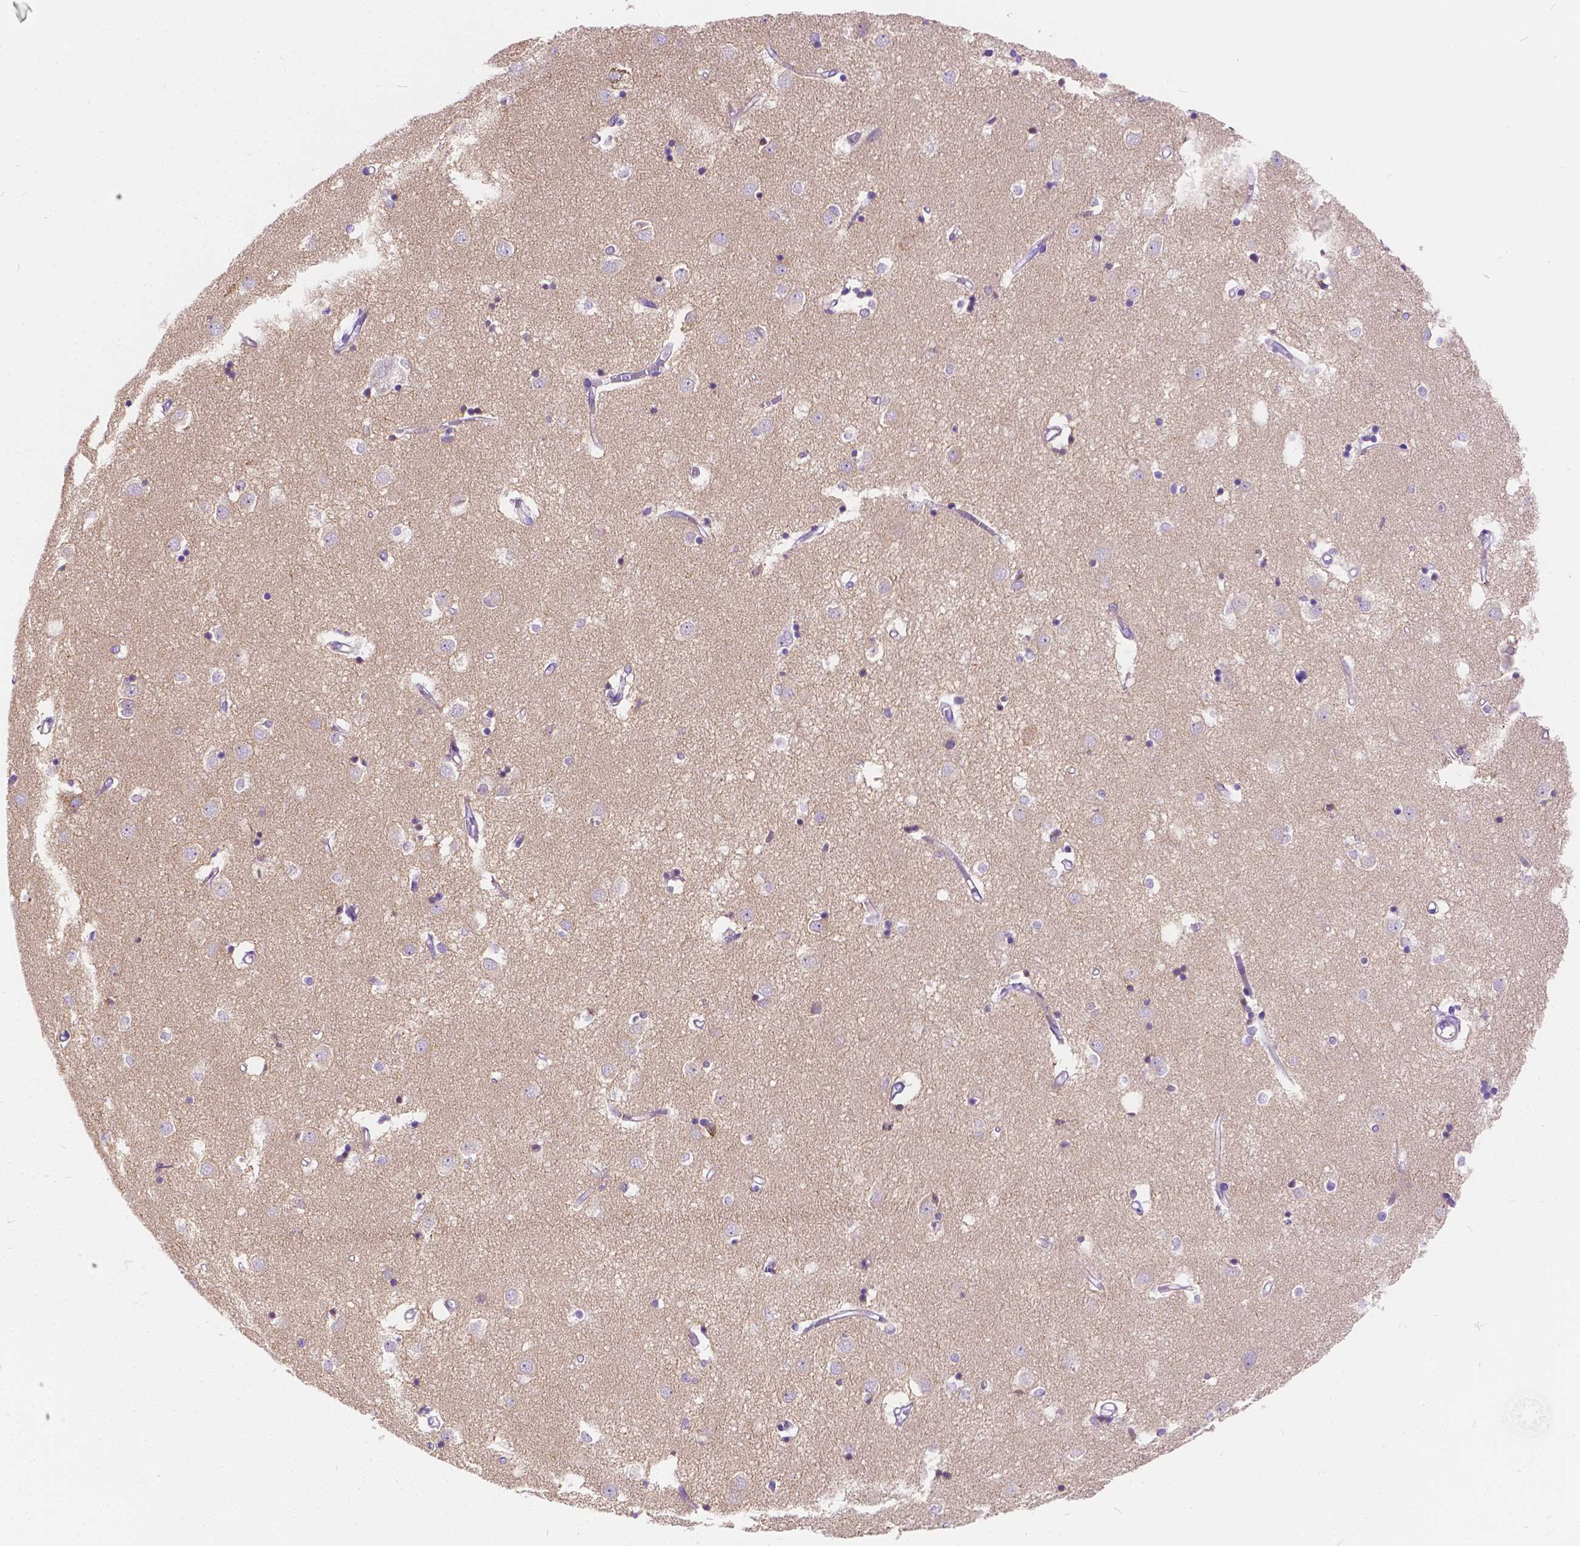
{"staining": {"intensity": "weak", "quantity": "<25%", "location": "cytoplasmic/membranous"}, "tissue": "caudate", "cell_type": "Glial cells", "image_type": "normal", "snomed": [{"axis": "morphology", "description": "Normal tissue, NOS"}, {"axis": "topography", "description": "Lateral ventricle wall"}], "caption": "Unremarkable caudate was stained to show a protein in brown. There is no significant positivity in glial cells. (Stains: DAB IHC with hematoxylin counter stain, Microscopy: brightfield microscopy at high magnification).", "gene": "CHRM1", "patient": {"sex": "male", "age": 54}}